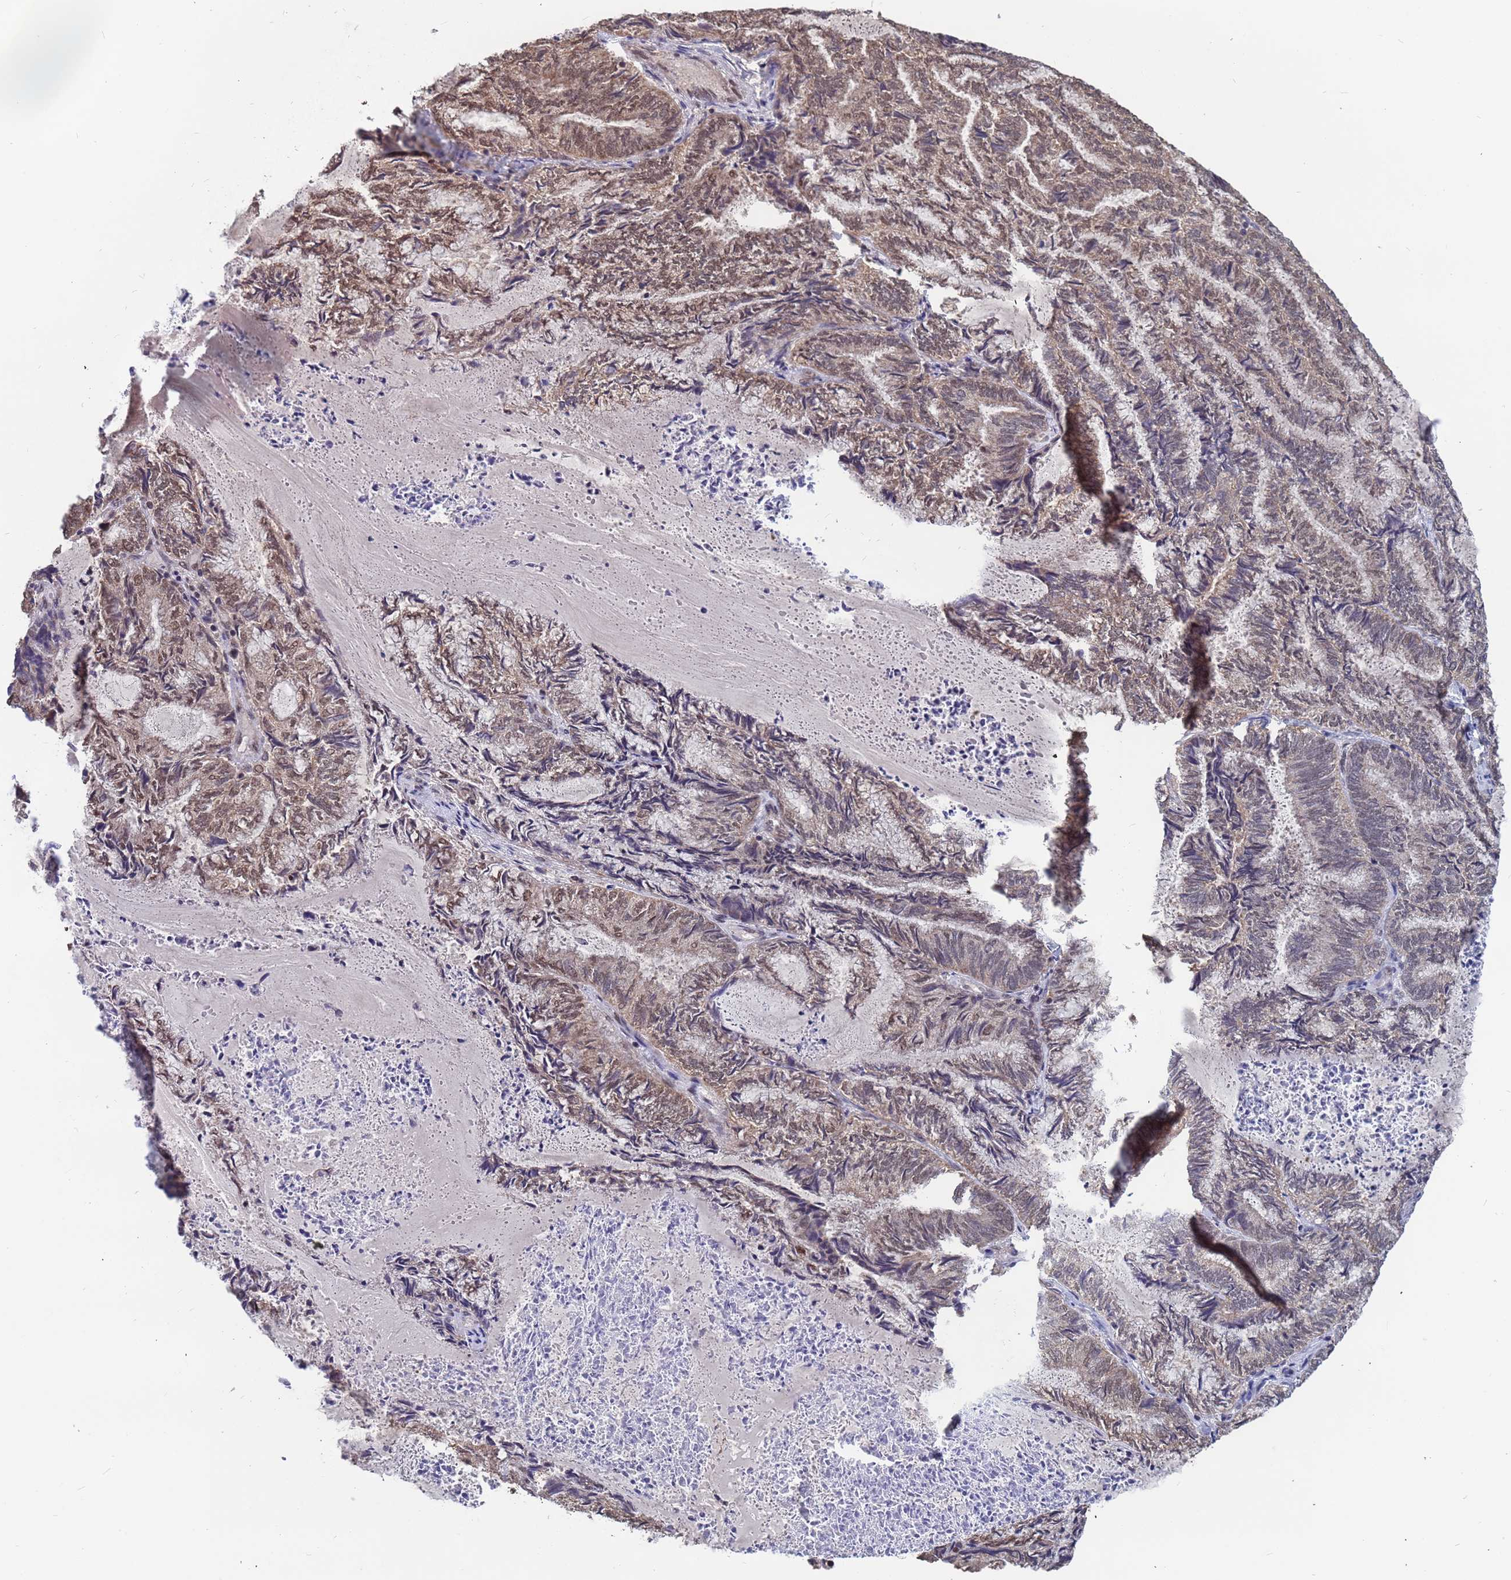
{"staining": {"intensity": "weak", "quantity": ">75%", "location": "cytoplasmic/membranous,nuclear"}, "tissue": "endometrial cancer", "cell_type": "Tumor cells", "image_type": "cancer", "snomed": [{"axis": "morphology", "description": "Adenocarcinoma, NOS"}, {"axis": "topography", "description": "Endometrium"}], "caption": "Protein staining exhibits weak cytoplasmic/membranous and nuclear positivity in approximately >75% of tumor cells in endometrial cancer (adenocarcinoma).", "gene": "DENND2B", "patient": {"sex": "female", "age": 80}}